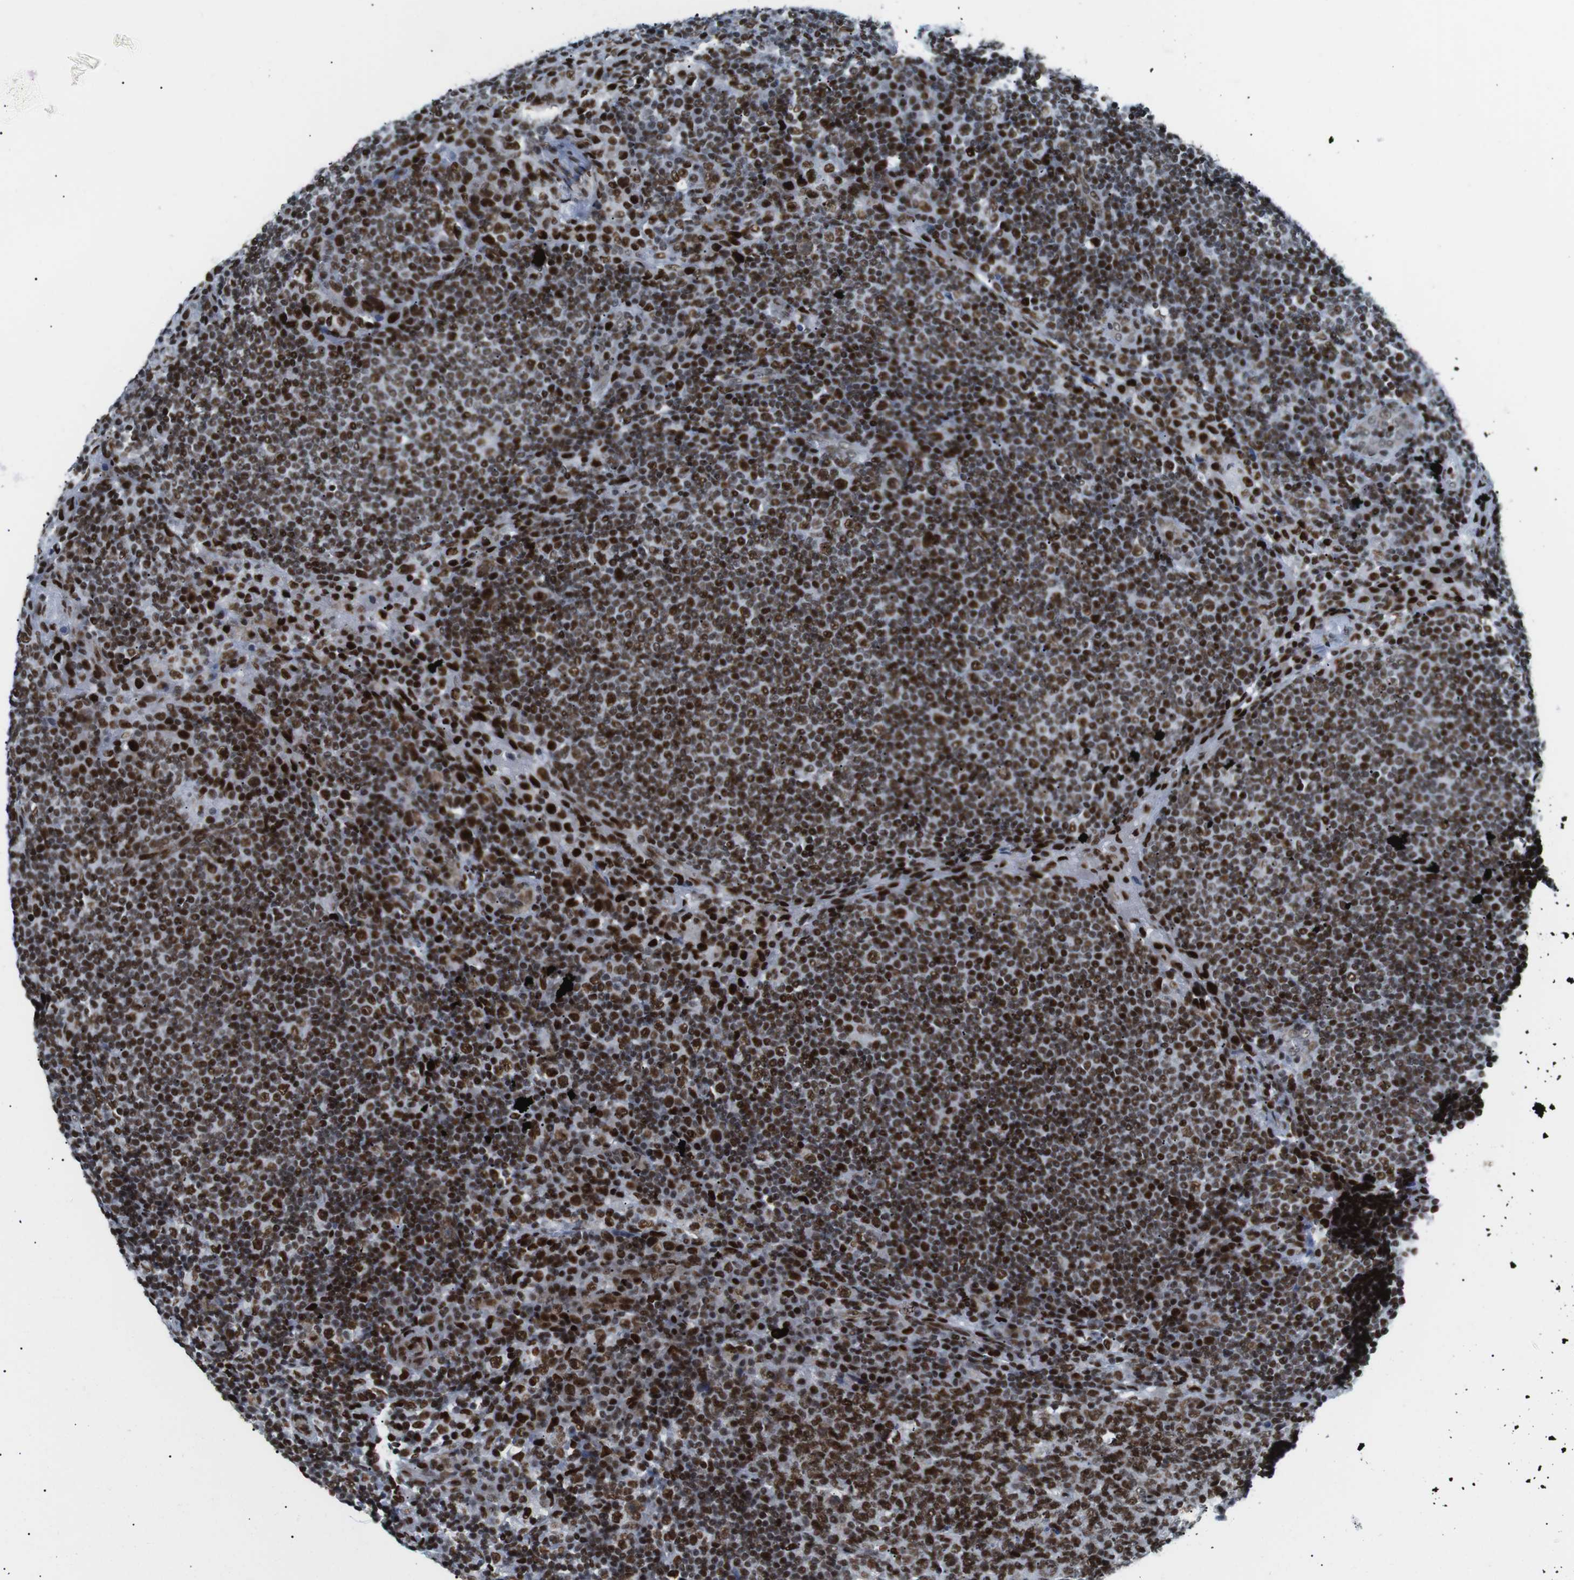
{"staining": {"intensity": "strong", "quantity": ">75%", "location": "nuclear"}, "tissue": "lymph node", "cell_type": "Germinal center cells", "image_type": "normal", "snomed": [{"axis": "morphology", "description": "Normal tissue, NOS"}, {"axis": "topography", "description": "Lymph node"}], "caption": "Immunohistochemistry of normal lymph node displays high levels of strong nuclear staining in about >75% of germinal center cells. (DAB (3,3'-diaminobenzidine) = brown stain, brightfield microscopy at high magnification).", "gene": "ARID1A", "patient": {"sex": "female", "age": 53}}